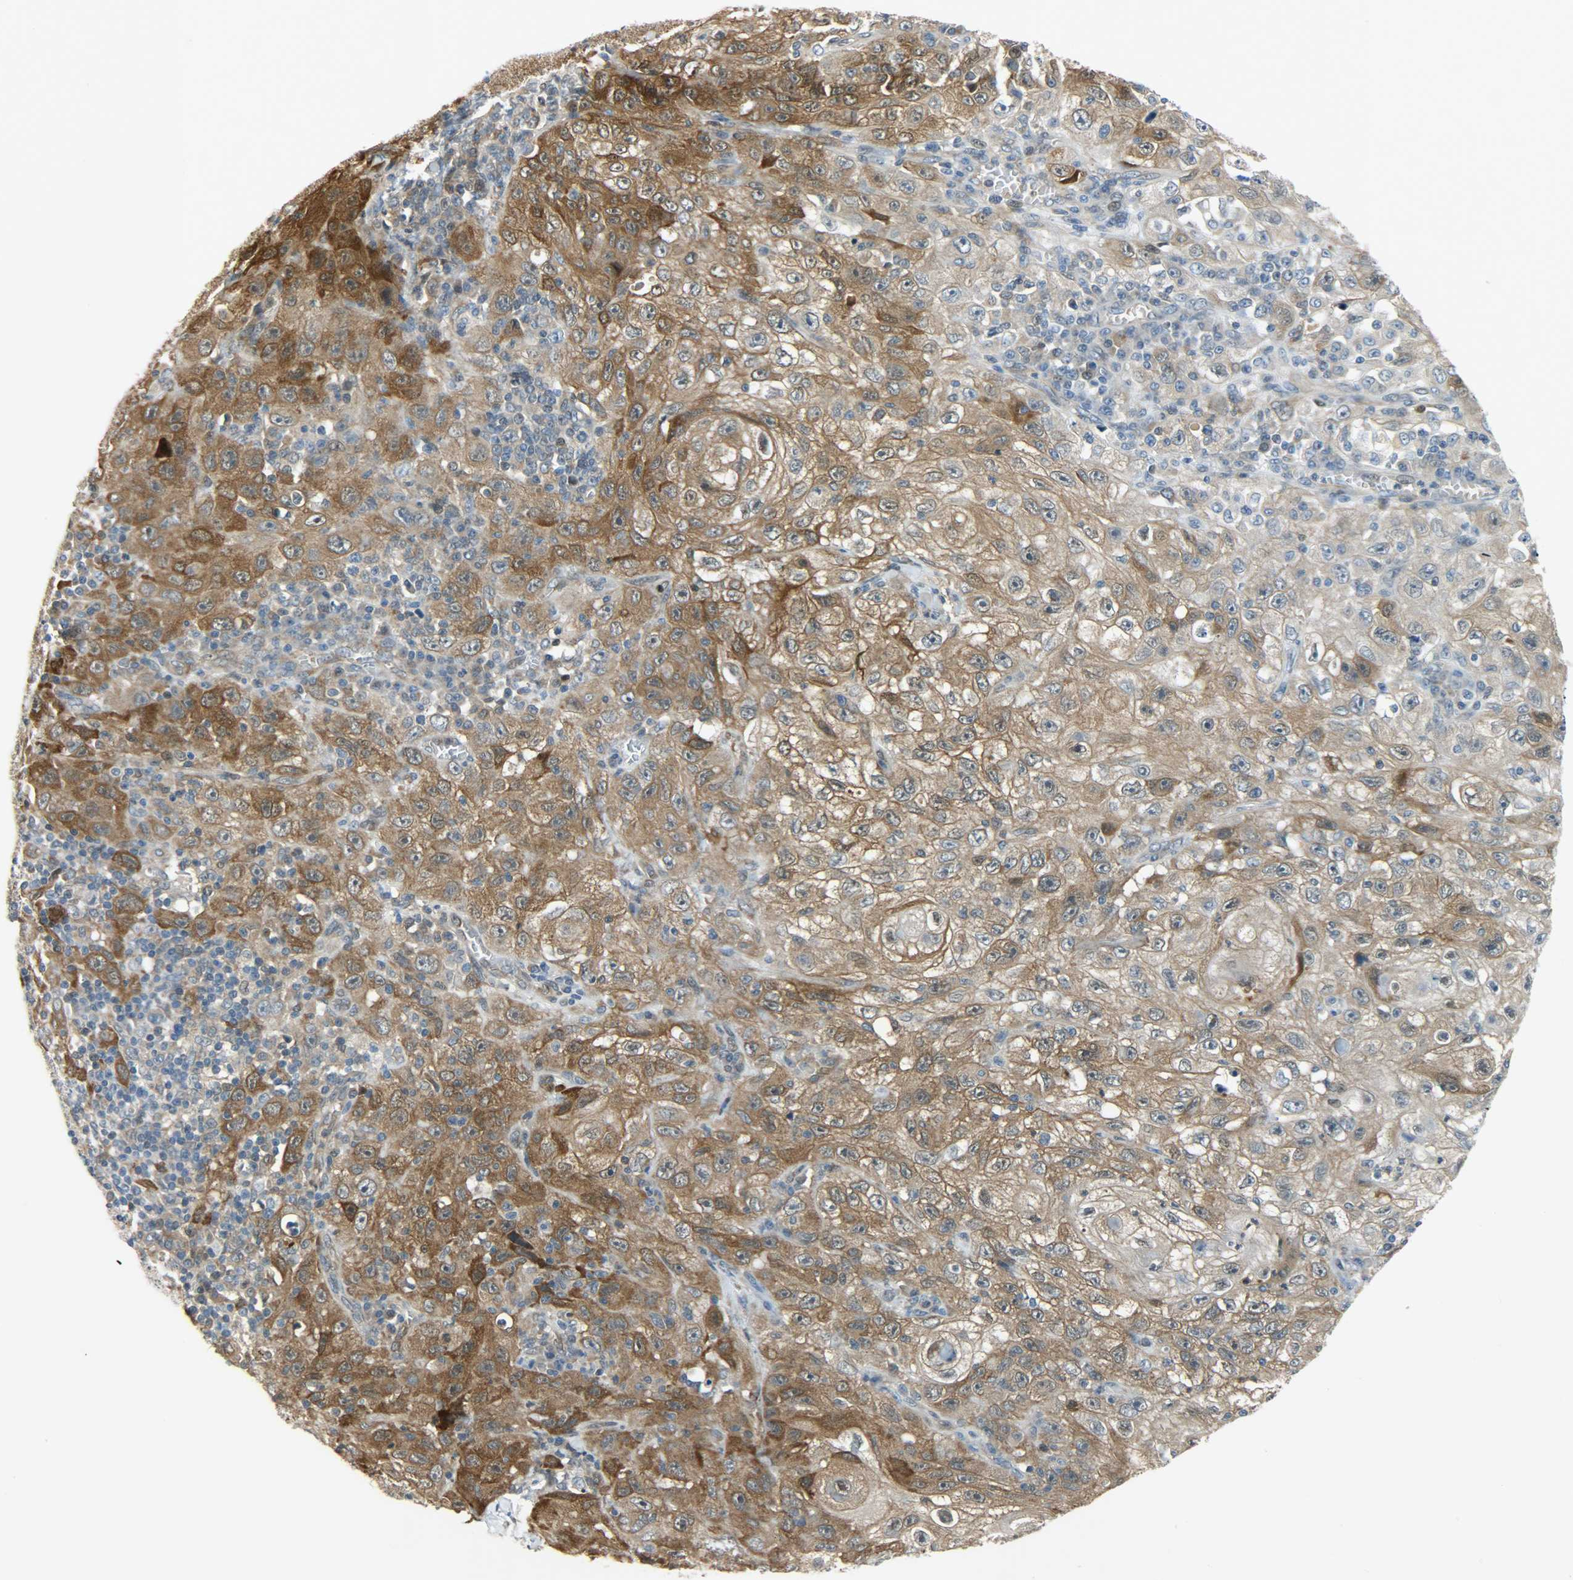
{"staining": {"intensity": "strong", "quantity": ">75%", "location": "cytoplasmic/membranous"}, "tissue": "skin cancer", "cell_type": "Tumor cells", "image_type": "cancer", "snomed": [{"axis": "morphology", "description": "Squamous cell carcinoma, NOS"}, {"axis": "topography", "description": "Skin"}], "caption": "A micrograph showing strong cytoplasmic/membranous expression in about >75% of tumor cells in skin squamous cell carcinoma, as visualized by brown immunohistochemical staining.", "gene": "EIF4EBP1", "patient": {"sex": "male", "age": 75}}